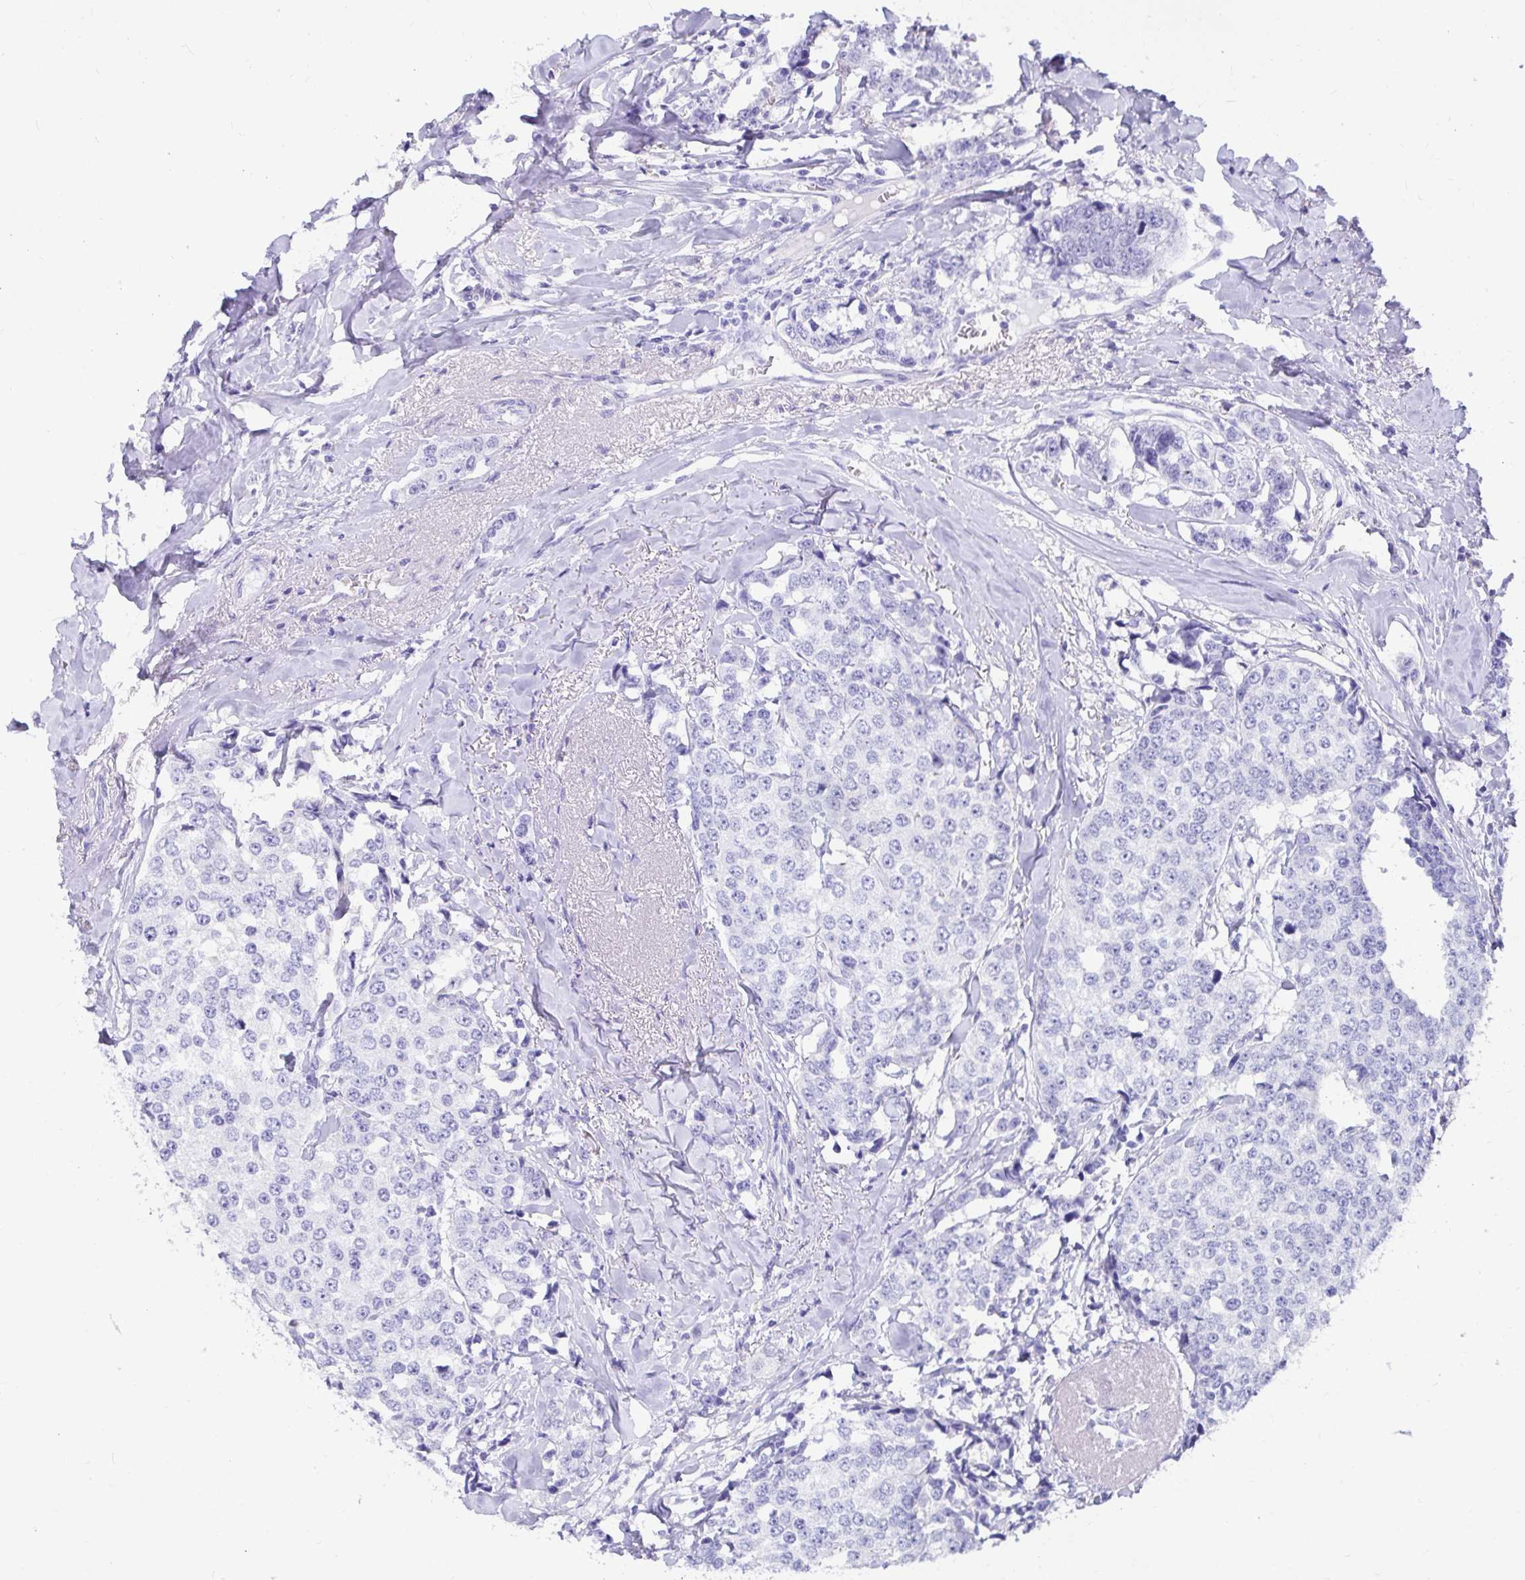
{"staining": {"intensity": "negative", "quantity": "none", "location": "none"}, "tissue": "breast cancer", "cell_type": "Tumor cells", "image_type": "cancer", "snomed": [{"axis": "morphology", "description": "Duct carcinoma"}, {"axis": "topography", "description": "Breast"}], "caption": "Tumor cells are negative for protein expression in human intraductal carcinoma (breast).", "gene": "ZPBP2", "patient": {"sex": "female", "age": 80}}